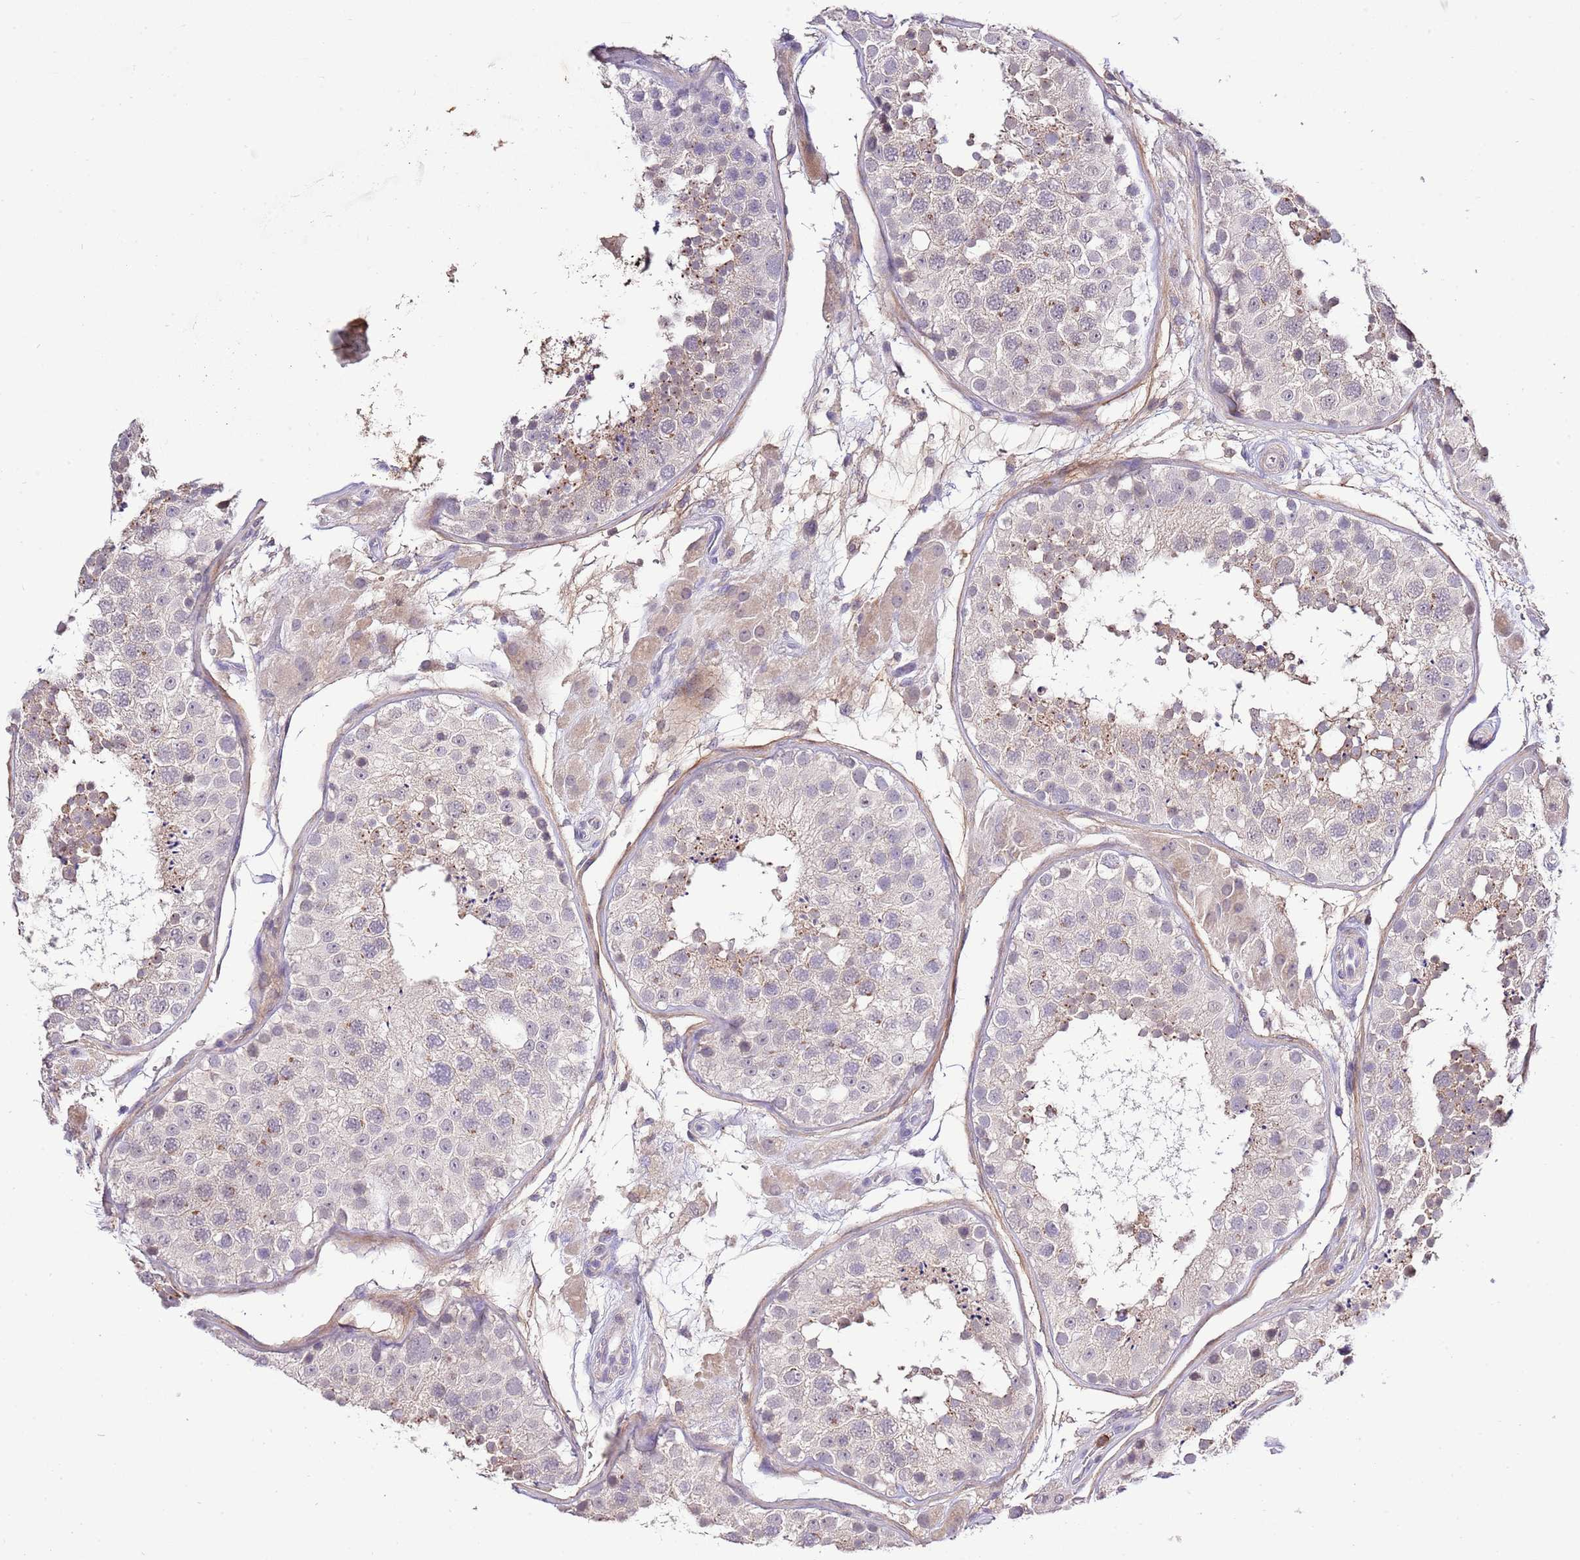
{"staining": {"intensity": "weak", "quantity": "<25%", "location": "cytoplasmic/membranous"}, "tissue": "testis", "cell_type": "Cells in seminiferous ducts", "image_type": "normal", "snomed": [{"axis": "morphology", "description": "Normal tissue, NOS"}, {"axis": "topography", "description": "Testis"}], "caption": "The histopathology image demonstrates no staining of cells in seminiferous ducts in unremarkable testis.", "gene": "EFHD1", "patient": {"sex": "male", "age": 26}}